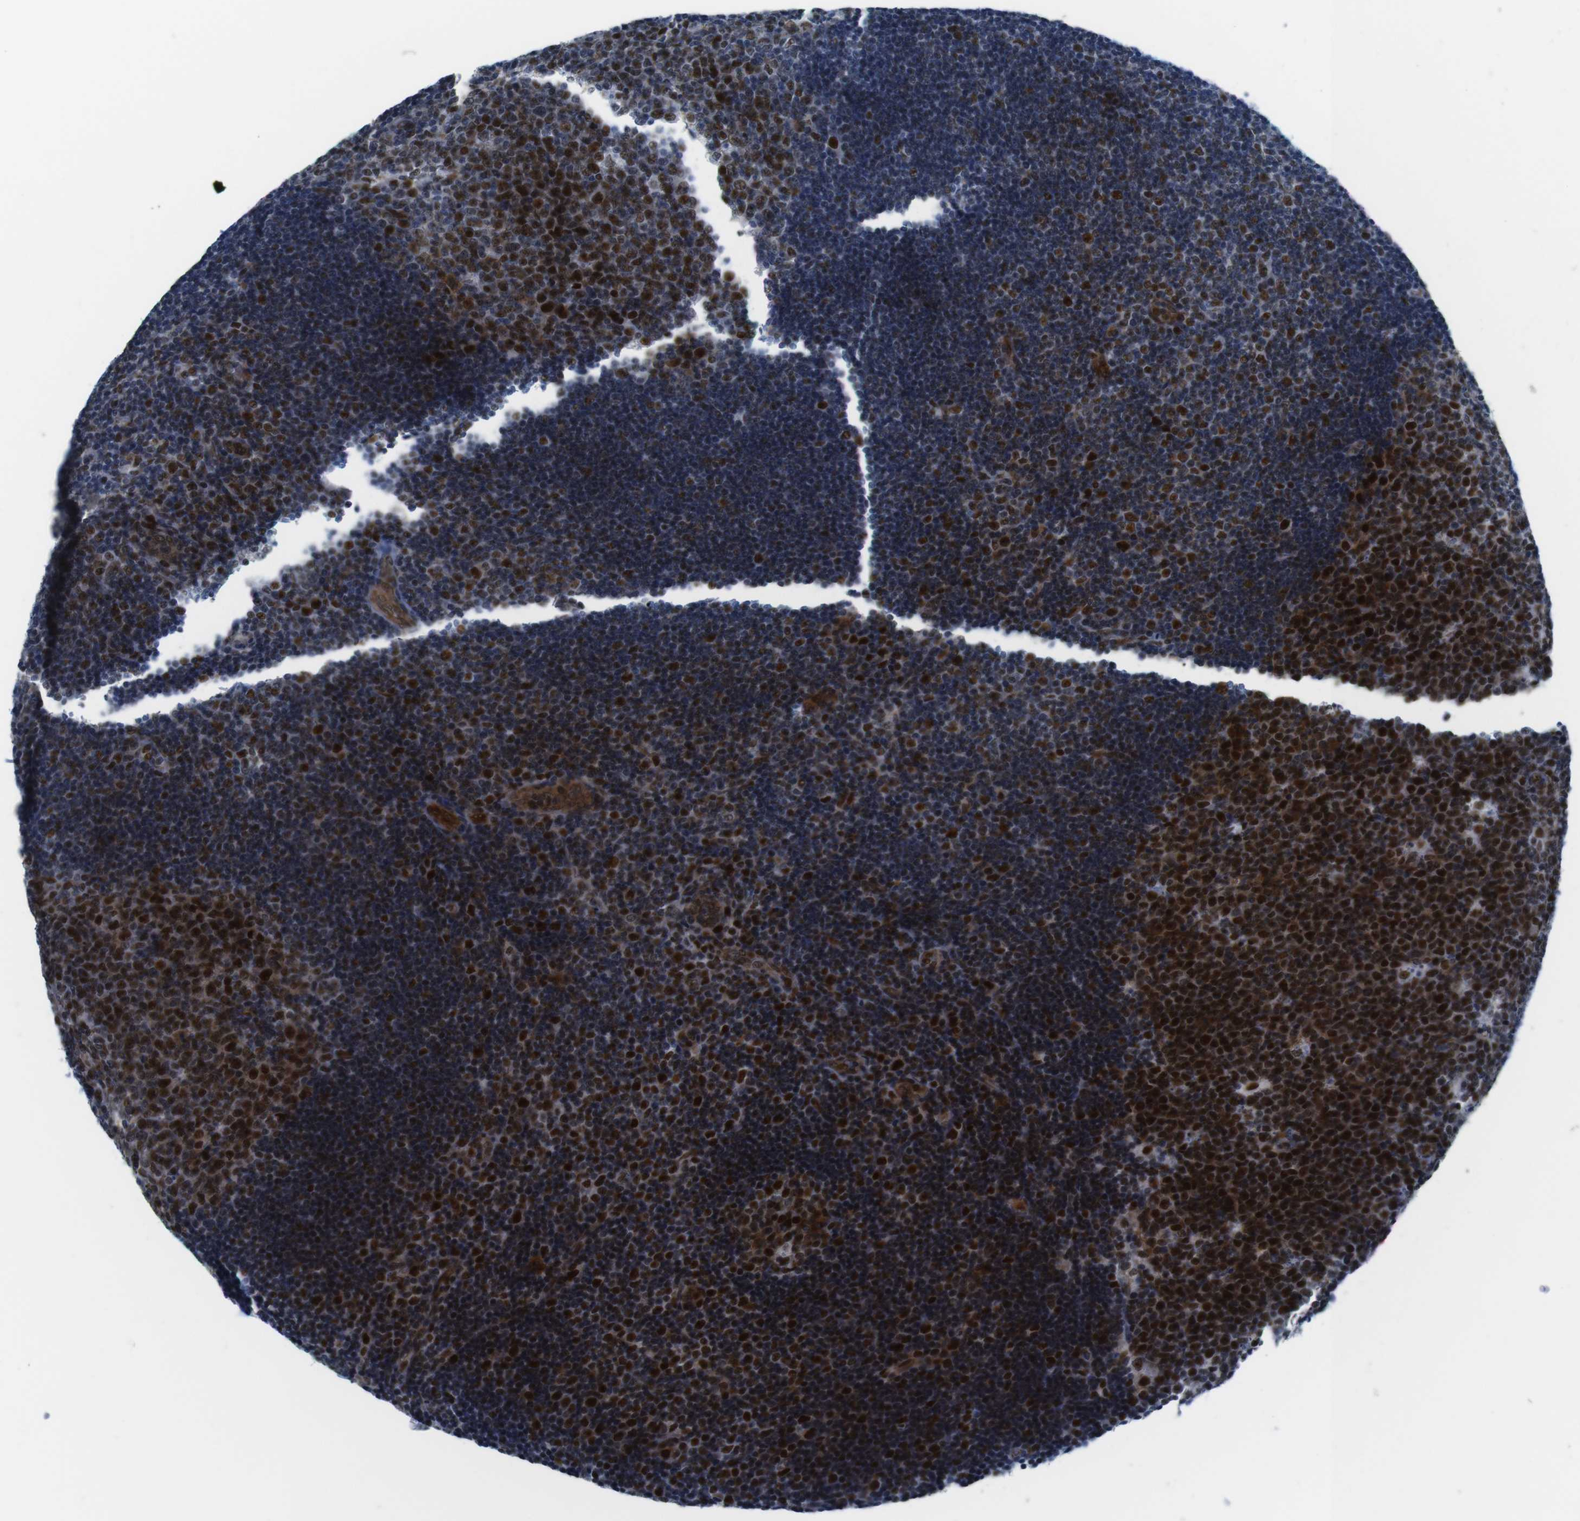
{"staining": {"intensity": "strong", "quantity": ">75%", "location": "nuclear"}, "tissue": "lymph node", "cell_type": "Germinal center cells", "image_type": "normal", "snomed": [{"axis": "morphology", "description": "Normal tissue, NOS"}, {"axis": "topography", "description": "Lymph node"}, {"axis": "topography", "description": "Salivary gland"}], "caption": "Lymph node stained with a brown dye displays strong nuclear positive expression in approximately >75% of germinal center cells.", "gene": "MLH1", "patient": {"sex": "male", "age": 8}}